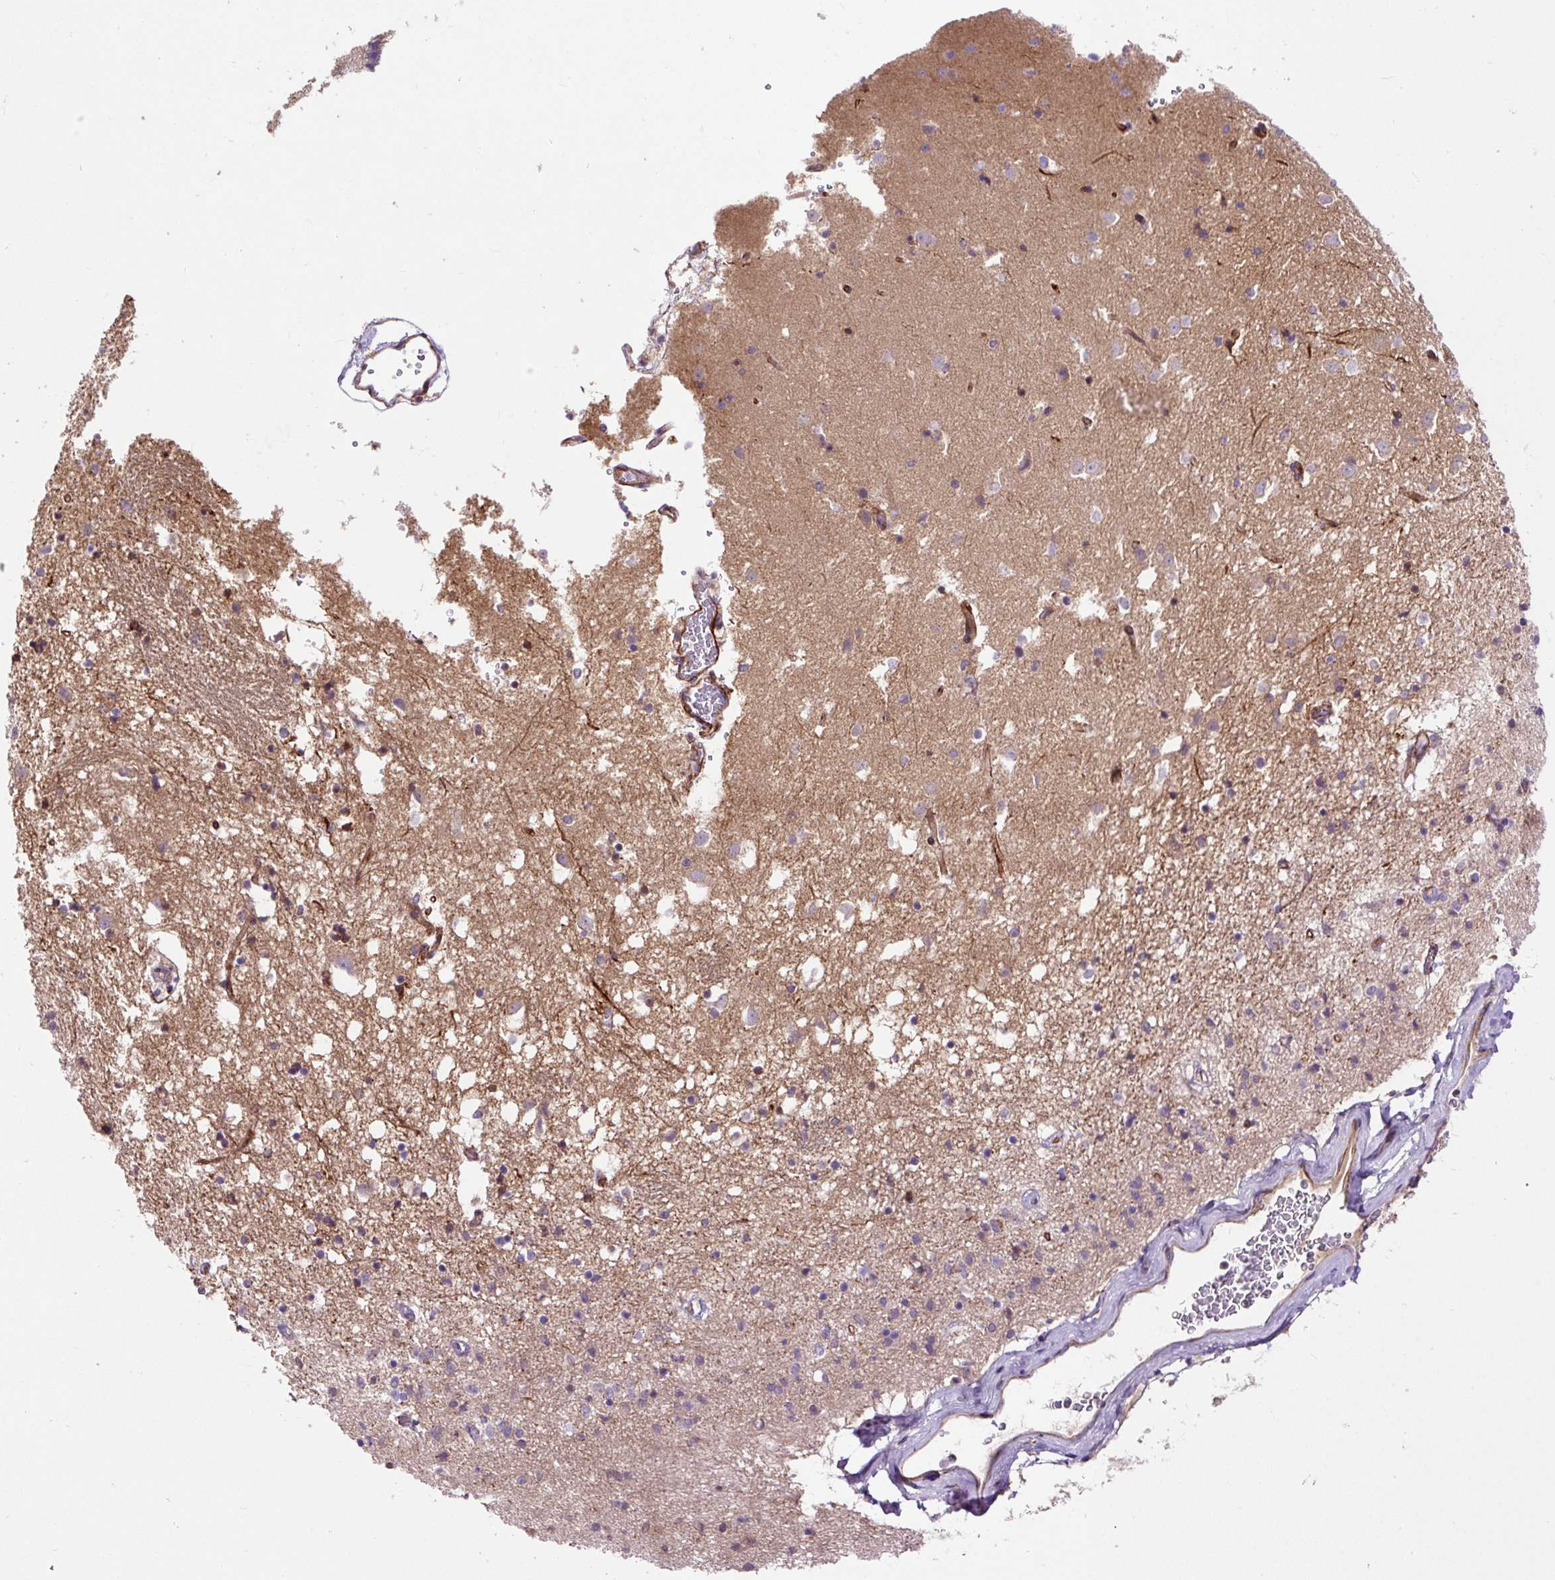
{"staining": {"intensity": "weak", "quantity": "25%-75%", "location": "cytoplasmic/membranous"}, "tissue": "caudate", "cell_type": "Glial cells", "image_type": "normal", "snomed": [{"axis": "morphology", "description": "Normal tissue, NOS"}, {"axis": "topography", "description": "Lateral ventricle wall"}], "caption": "IHC staining of normal caudate, which reveals low levels of weak cytoplasmic/membranous expression in approximately 25%-75% of glial cells indicating weak cytoplasmic/membranous protein expression. The staining was performed using DAB (3,3'-diaminobenzidine) (brown) for protein detection and nuclei were counterstained in hematoxylin (blue).", "gene": "PCDHGB3", "patient": {"sex": "male", "age": 58}}